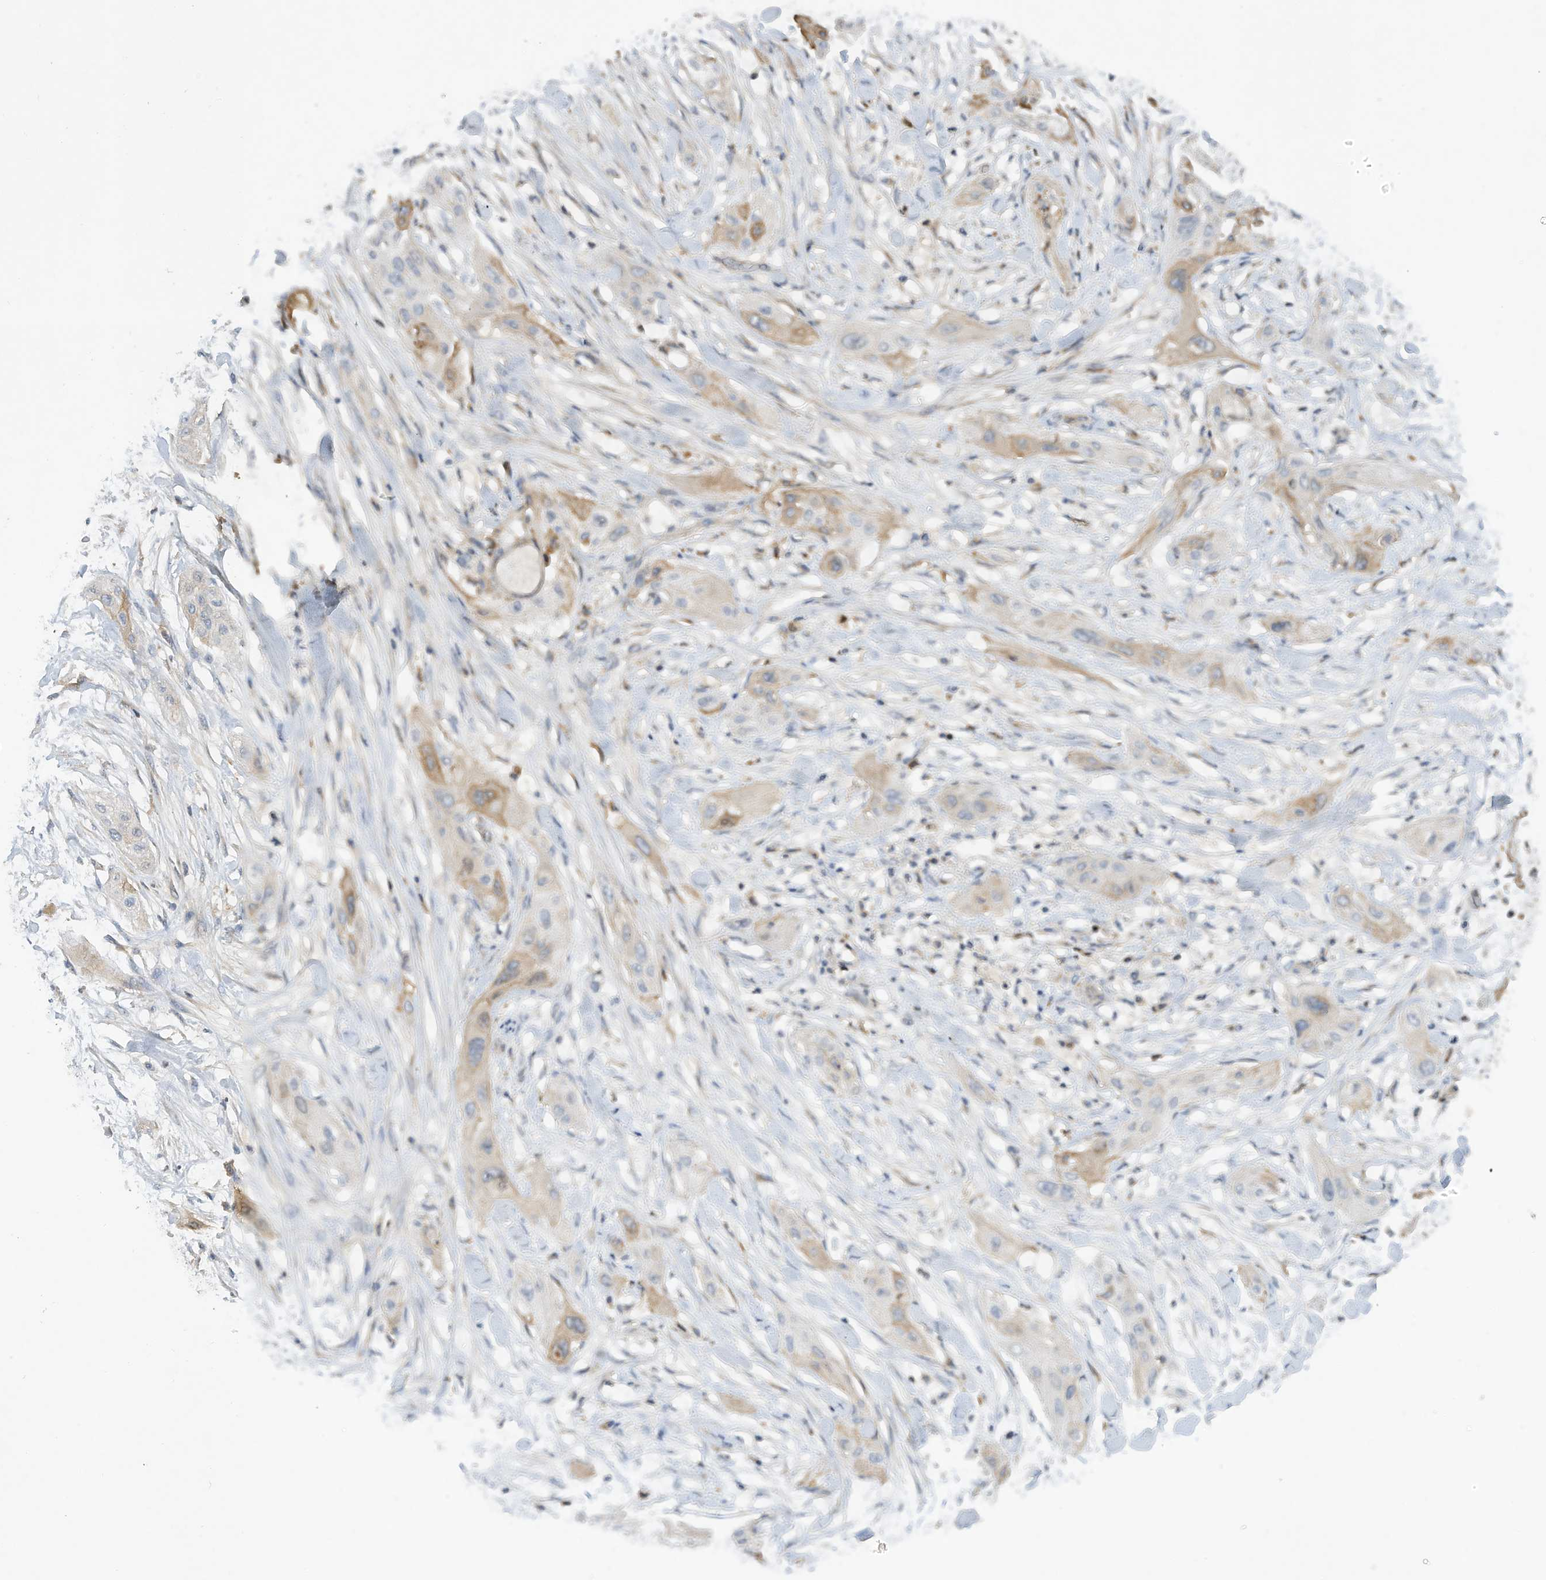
{"staining": {"intensity": "weak", "quantity": ">75%", "location": "cytoplasmic/membranous"}, "tissue": "lung cancer", "cell_type": "Tumor cells", "image_type": "cancer", "snomed": [{"axis": "morphology", "description": "Squamous cell carcinoma, NOS"}, {"axis": "topography", "description": "Lung"}], "caption": "Tumor cells show weak cytoplasmic/membranous positivity in about >75% of cells in lung cancer. (brown staining indicates protein expression, while blue staining denotes nuclei).", "gene": "HAS3", "patient": {"sex": "female", "age": 47}}